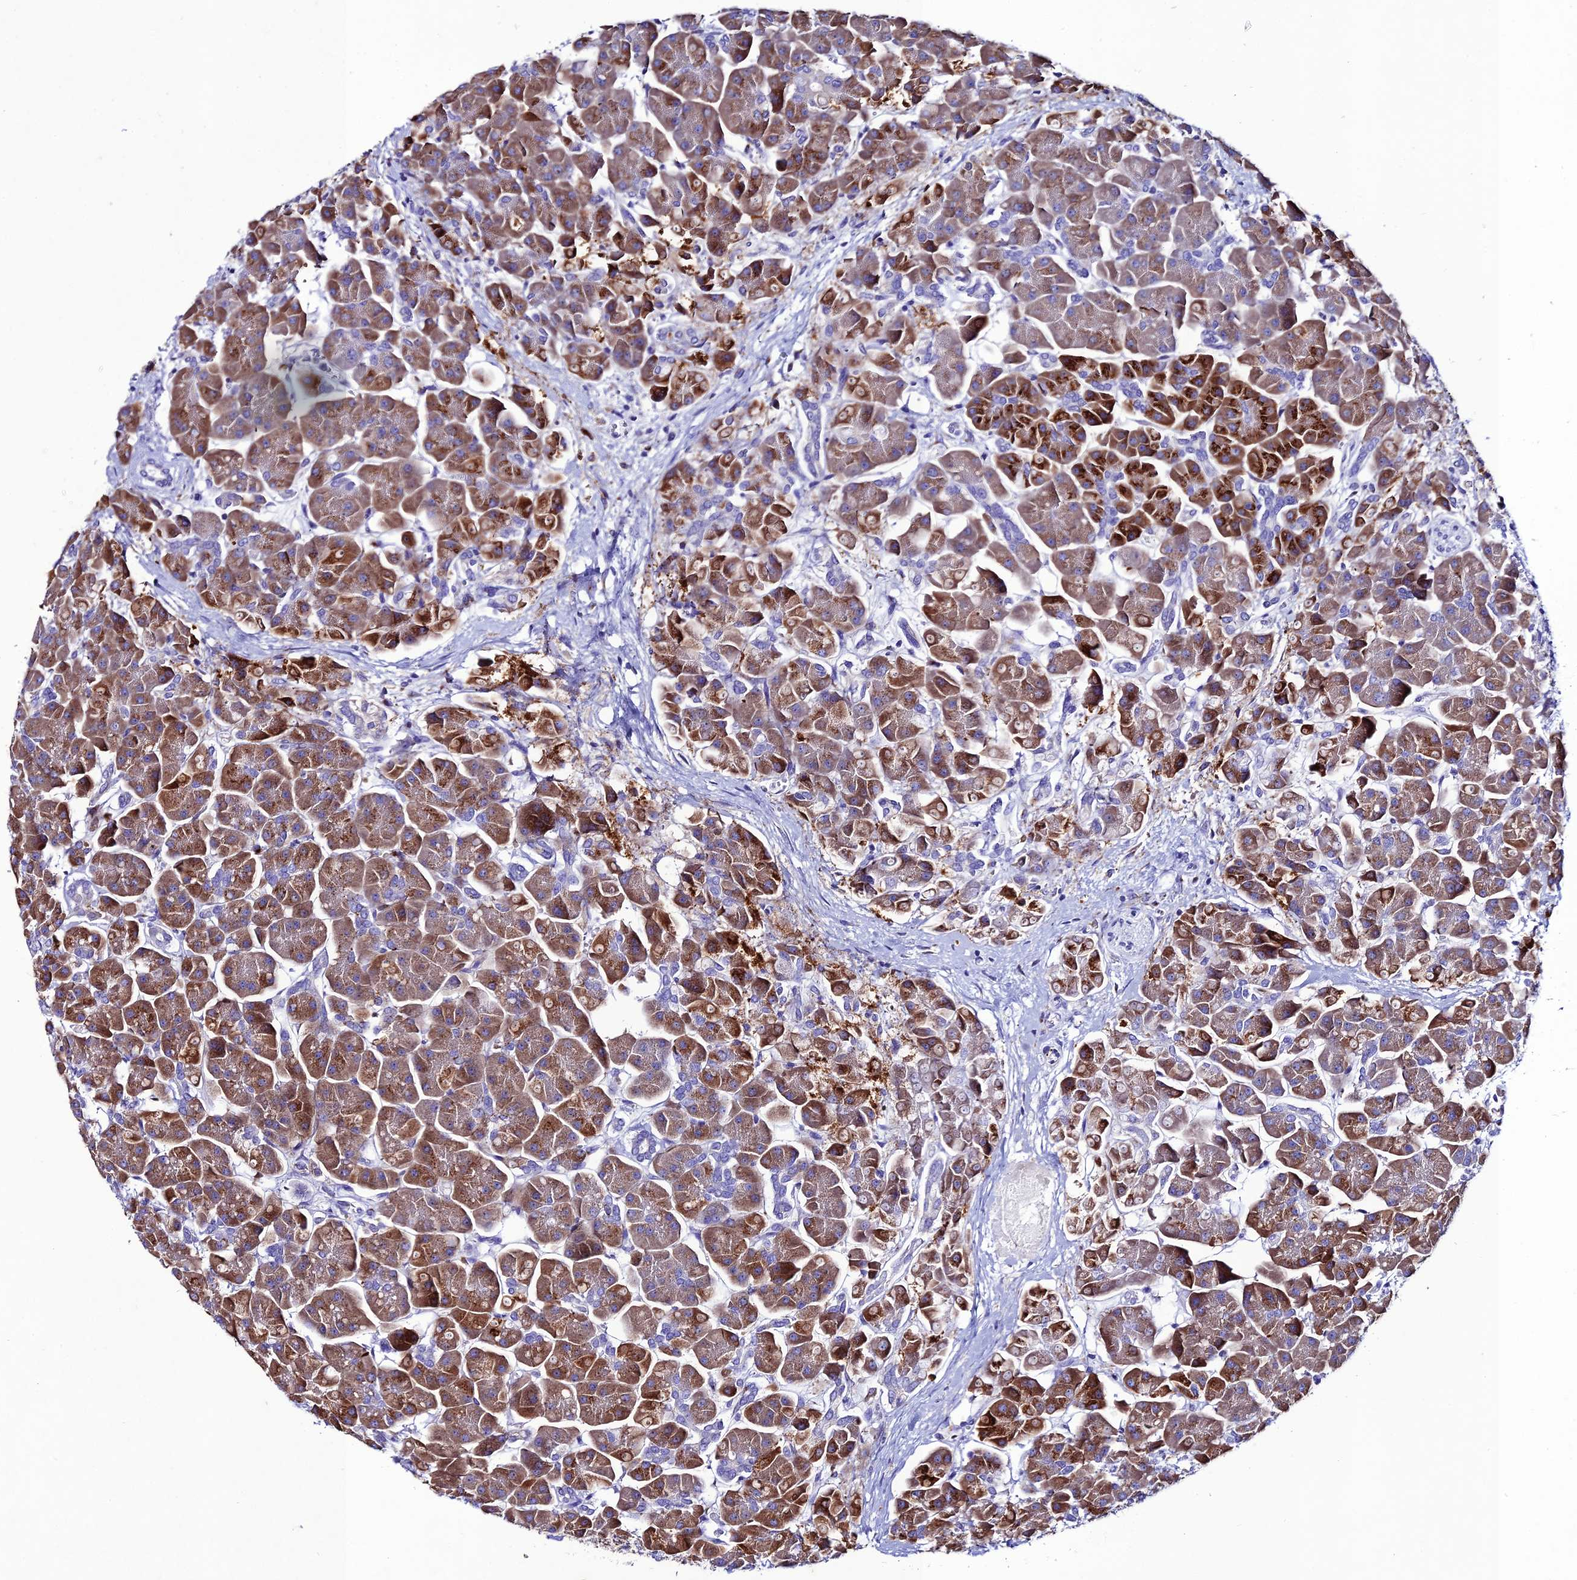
{"staining": {"intensity": "strong", "quantity": "25%-75%", "location": "cytoplasmic/membranous"}, "tissue": "pancreas", "cell_type": "Exocrine glandular cells", "image_type": "normal", "snomed": [{"axis": "morphology", "description": "Normal tissue, NOS"}, {"axis": "topography", "description": "Pancreas"}], "caption": "Immunohistochemistry histopathology image of unremarkable pancreas stained for a protein (brown), which displays high levels of strong cytoplasmic/membranous expression in about 25%-75% of exocrine glandular cells.", "gene": "OR51Q1", "patient": {"sex": "male", "age": 66}}